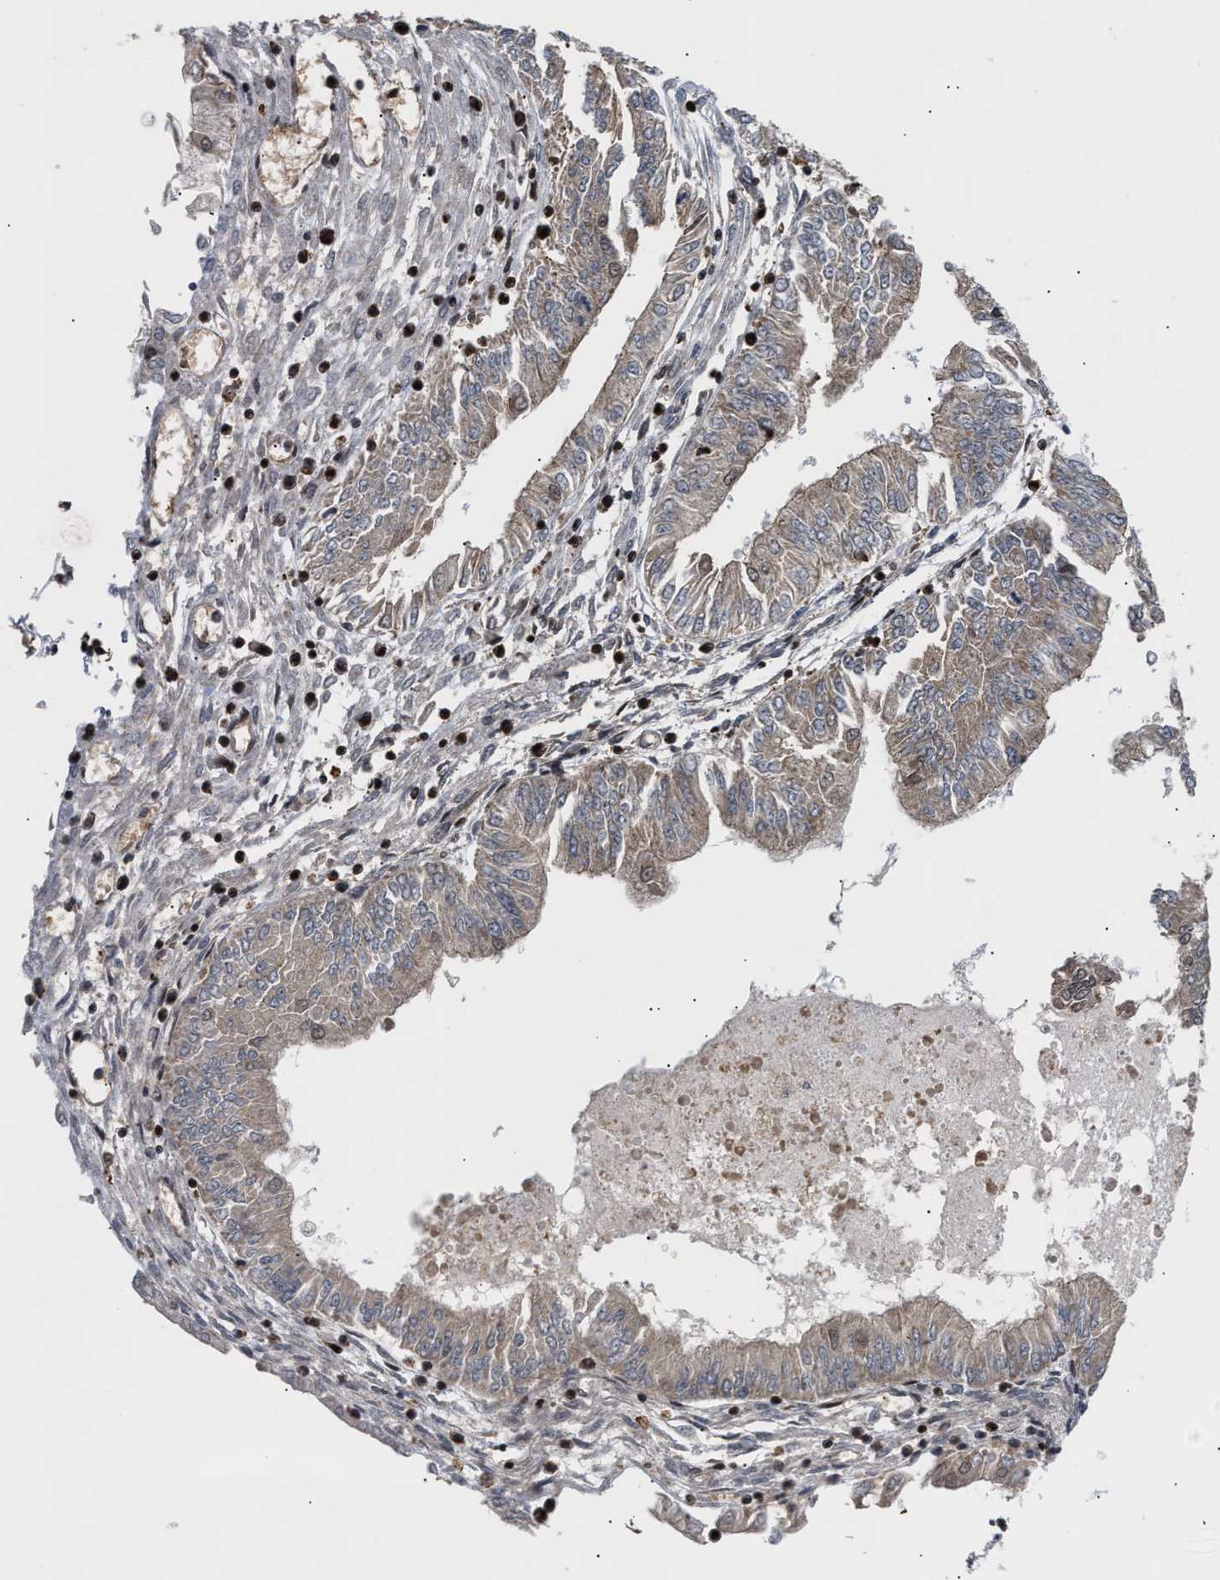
{"staining": {"intensity": "weak", "quantity": ">75%", "location": "cytoplasmic/membranous,nuclear"}, "tissue": "endometrial cancer", "cell_type": "Tumor cells", "image_type": "cancer", "snomed": [{"axis": "morphology", "description": "Adenocarcinoma, NOS"}, {"axis": "topography", "description": "Endometrium"}], "caption": "Protein expression analysis of endometrial cancer shows weak cytoplasmic/membranous and nuclear positivity in about >75% of tumor cells. (DAB (3,3'-diaminobenzidine) IHC with brightfield microscopy, high magnification).", "gene": "STAU2", "patient": {"sex": "female", "age": 53}}